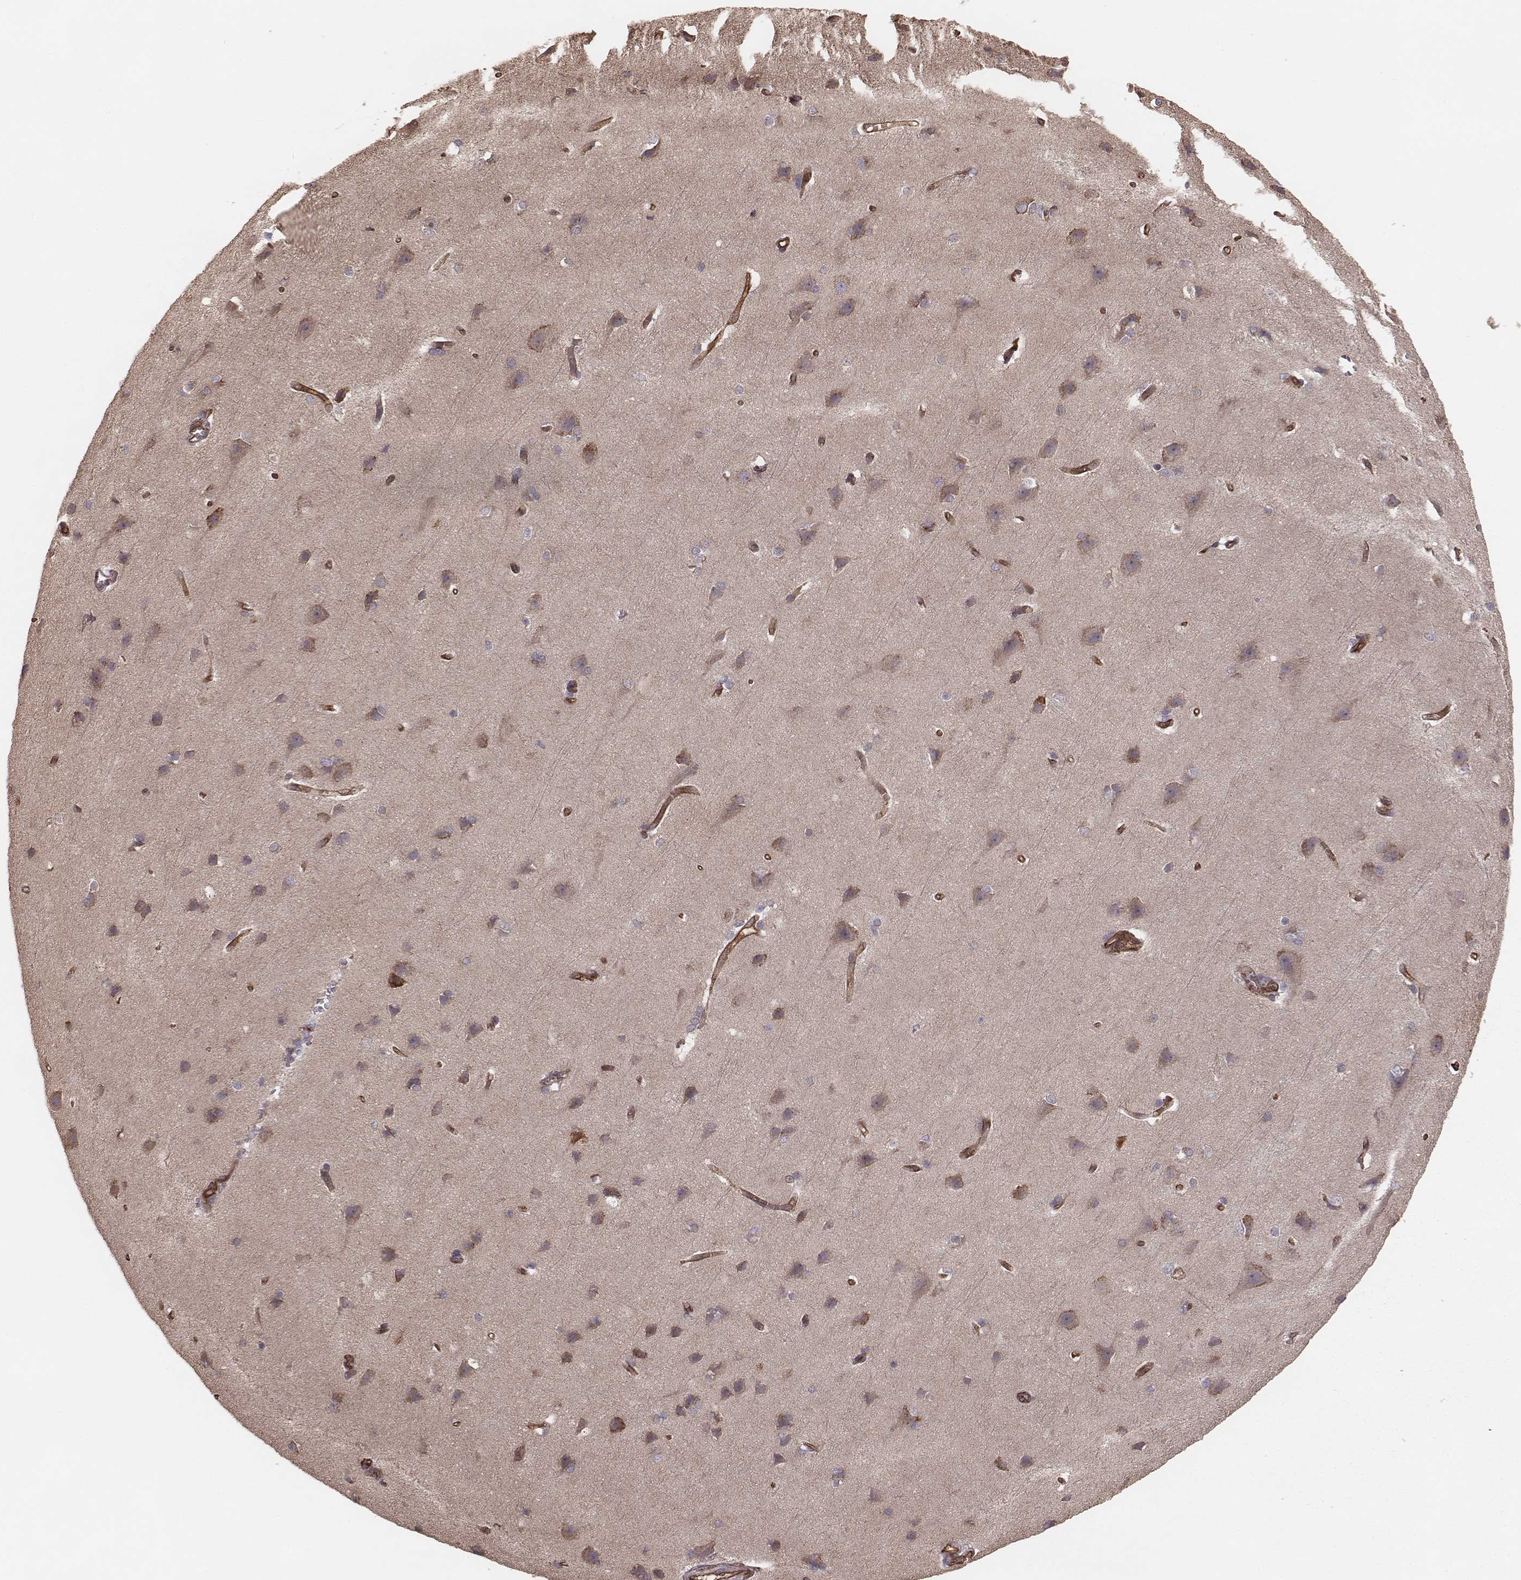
{"staining": {"intensity": "strong", "quantity": ">75%", "location": "cytoplasmic/membranous"}, "tissue": "cerebral cortex", "cell_type": "Endothelial cells", "image_type": "normal", "snomed": [{"axis": "morphology", "description": "Normal tissue, NOS"}, {"axis": "topography", "description": "Cerebral cortex"}], "caption": "The immunohistochemical stain labels strong cytoplasmic/membranous staining in endothelial cells of benign cerebral cortex.", "gene": "PALMD", "patient": {"sex": "male", "age": 37}}